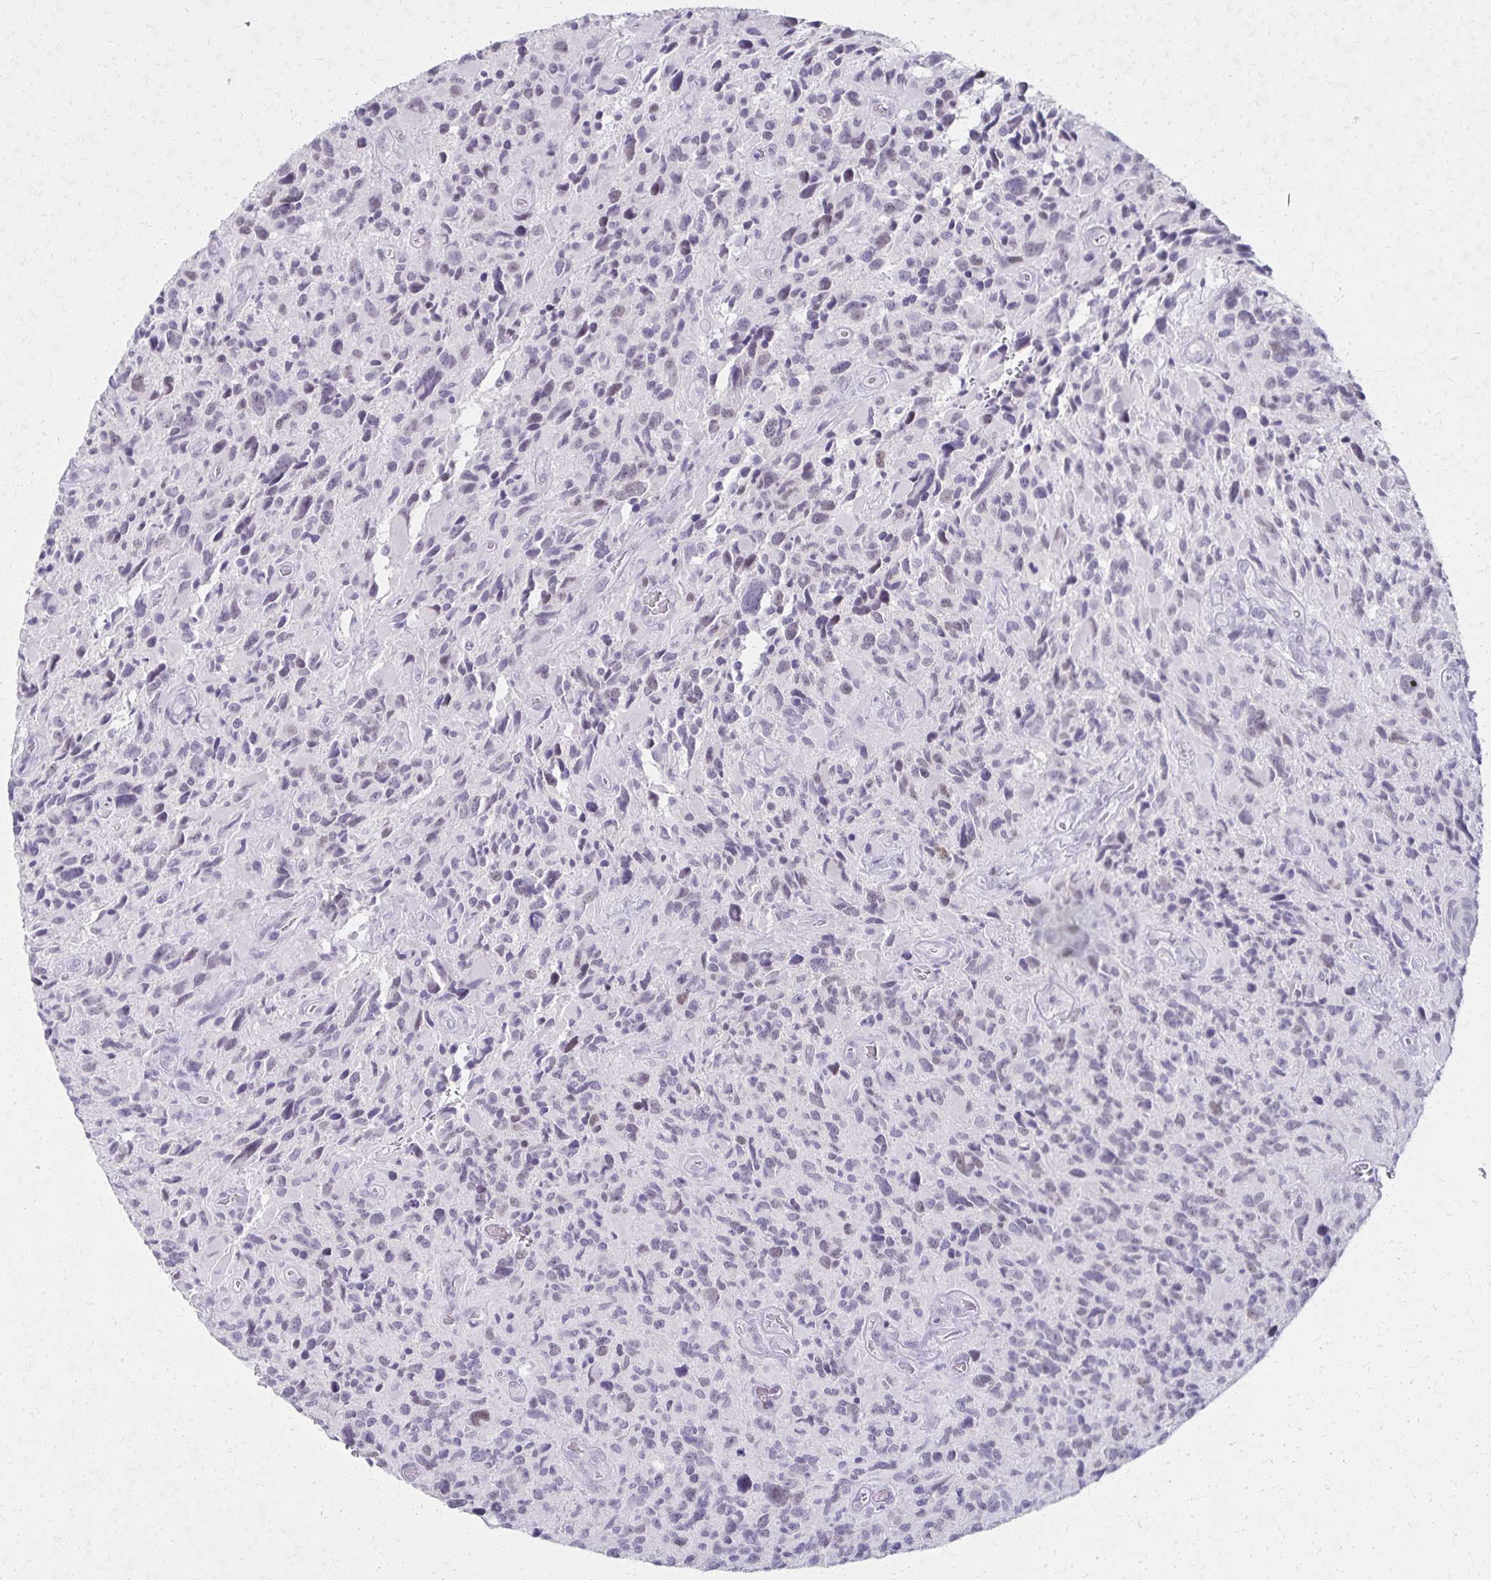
{"staining": {"intensity": "weak", "quantity": "<25%", "location": "nuclear"}, "tissue": "glioma", "cell_type": "Tumor cells", "image_type": "cancer", "snomed": [{"axis": "morphology", "description": "Glioma, malignant, High grade"}, {"axis": "topography", "description": "Brain"}], "caption": "High-grade glioma (malignant) stained for a protein using immunohistochemistry reveals no expression tumor cells.", "gene": "MORC4", "patient": {"sex": "male", "age": 46}}